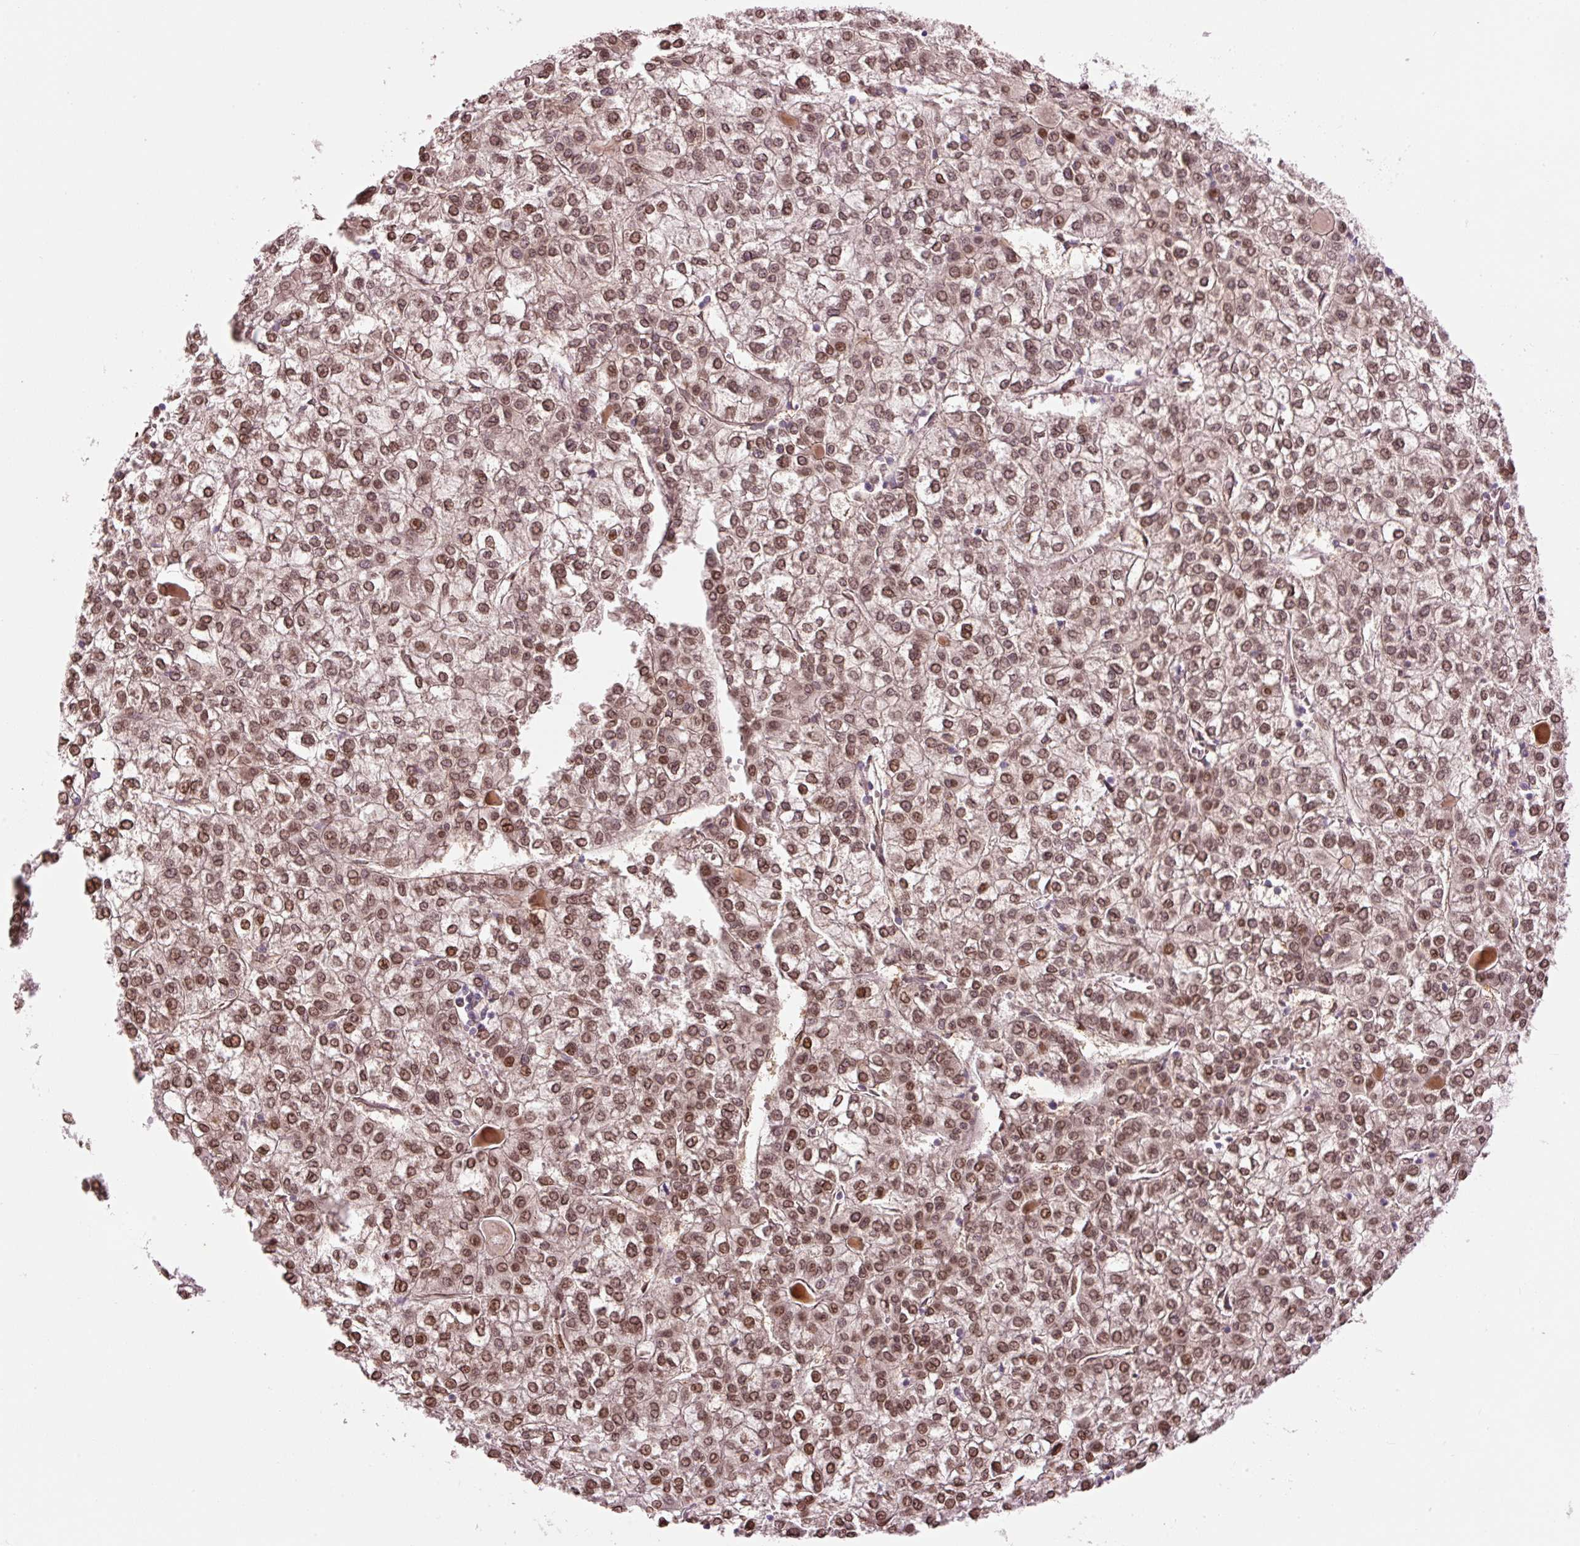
{"staining": {"intensity": "moderate", "quantity": ">75%", "location": "cytoplasmic/membranous,nuclear"}, "tissue": "liver cancer", "cell_type": "Tumor cells", "image_type": "cancer", "snomed": [{"axis": "morphology", "description": "Carcinoma, Hepatocellular, NOS"}, {"axis": "topography", "description": "Liver"}], "caption": "Human liver hepatocellular carcinoma stained with a brown dye exhibits moderate cytoplasmic/membranous and nuclear positive positivity in about >75% of tumor cells.", "gene": "ZNF224", "patient": {"sex": "female", "age": 43}}